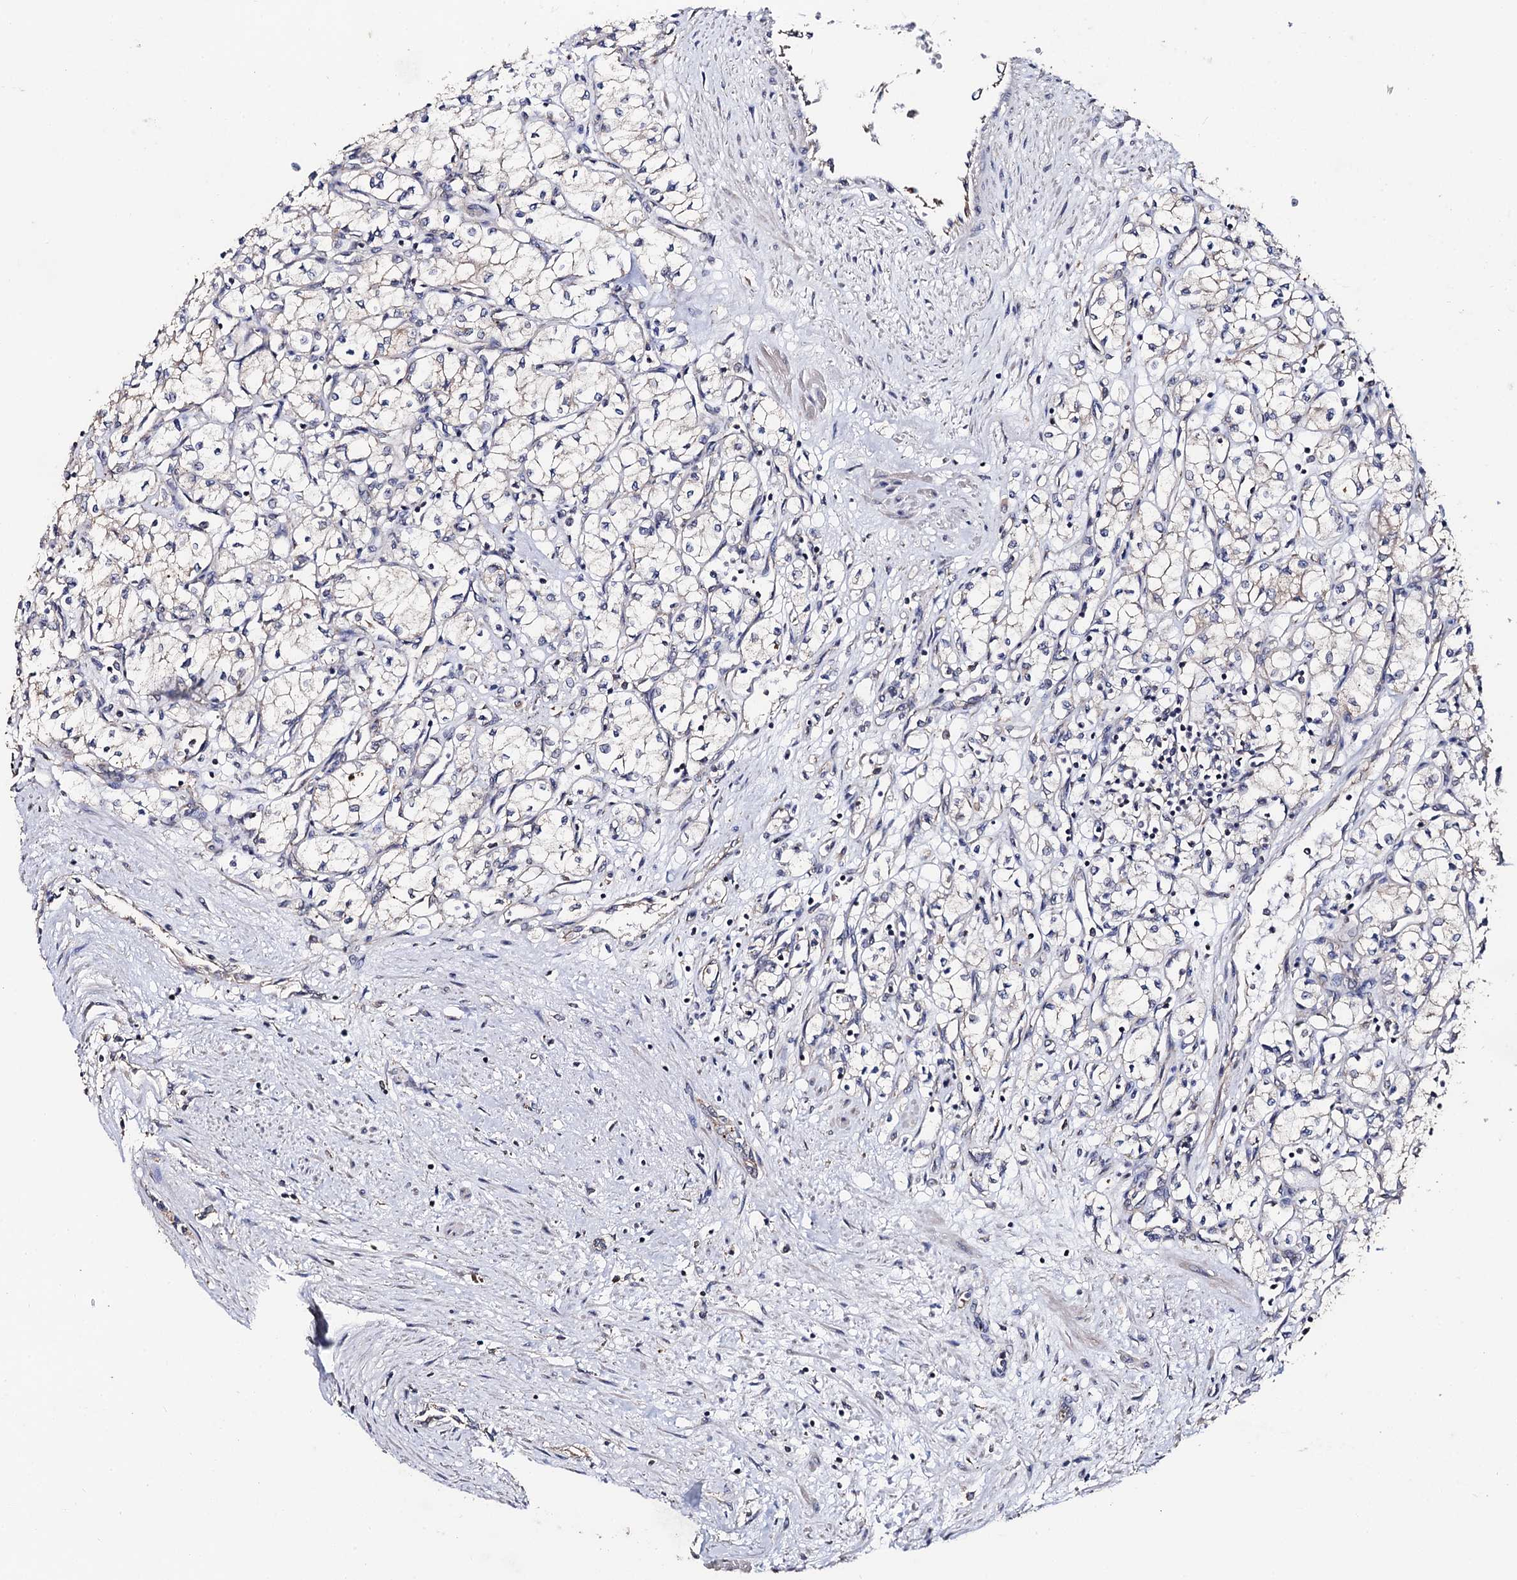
{"staining": {"intensity": "negative", "quantity": "none", "location": "none"}, "tissue": "renal cancer", "cell_type": "Tumor cells", "image_type": "cancer", "snomed": [{"axis": "morphology", "description": "Adenocarcinoma, NOS"}, {"axis": "topography", "description": "Kidney"}], "caption": "An immunohistochemistry (IHC) micrograph of renal adenocarcinoma is shown. There is no staining in tumor cells of renal adenocarcinoma.", "gene": "PPTC7", "patient": {"sex": "male", "age": 59}}